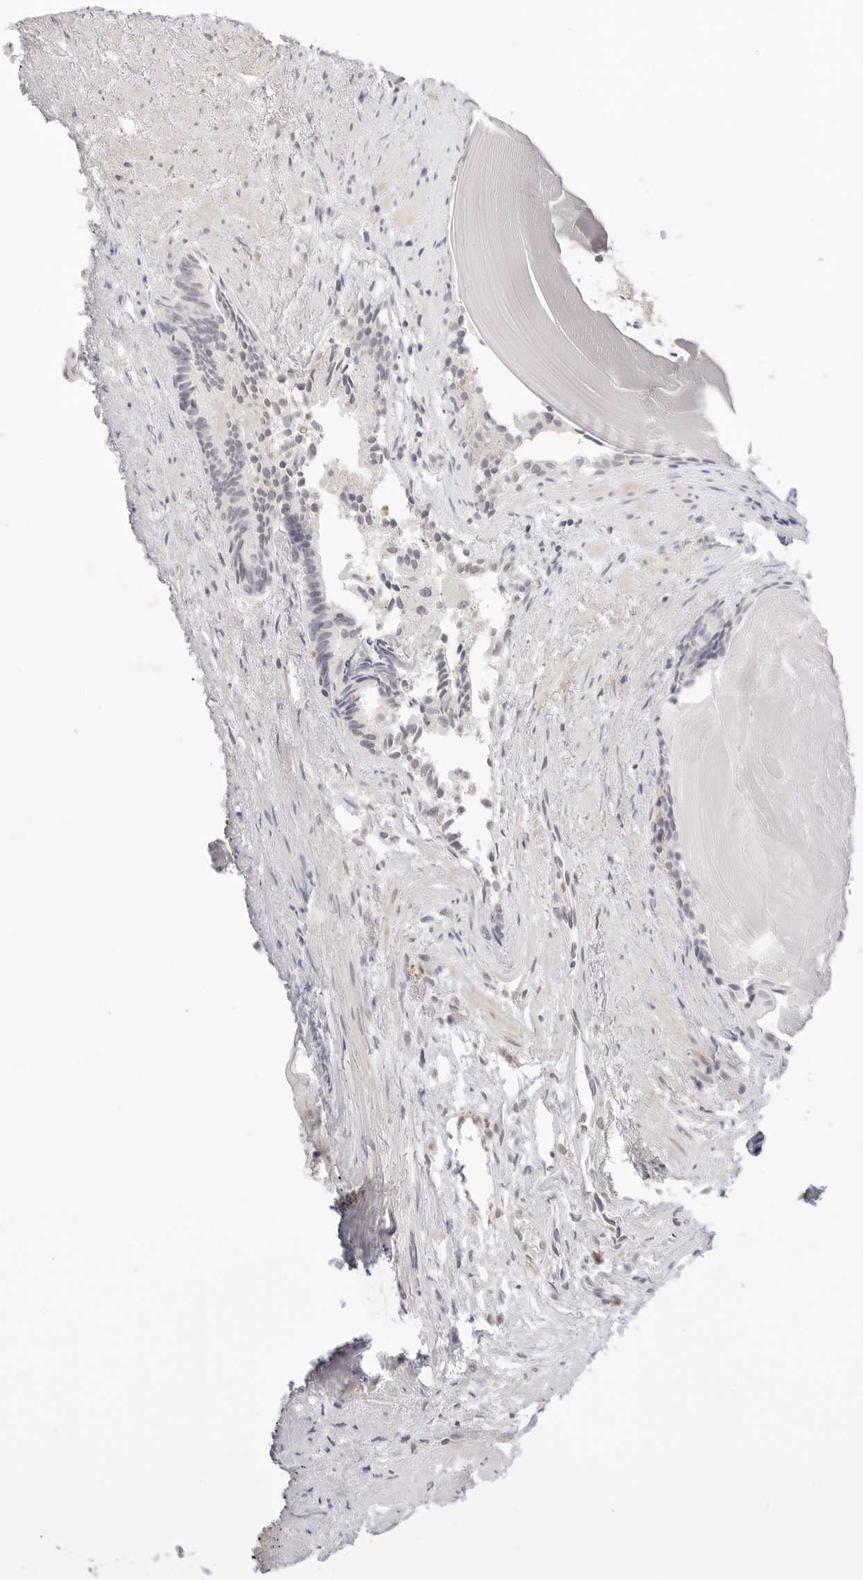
{"staining": {"intensity": "negative", "quantity": "none", "location": "none"}, "tissue": "prostate cancer", "cell_type": "Tumor cells", "image_type": "cancer", "snomed": [{"axis": "morphology", "description": "Adenocarcinoma, Low grade"}, {"axis": "topography", "description": "Prostate"}], "caption": "Protein analysis of prostate adenocarcinoma (low-grade) shows no significant positivity in tumor cells.", "gene": "XKR4", "patient": {"sex": "male", "age": 88}}